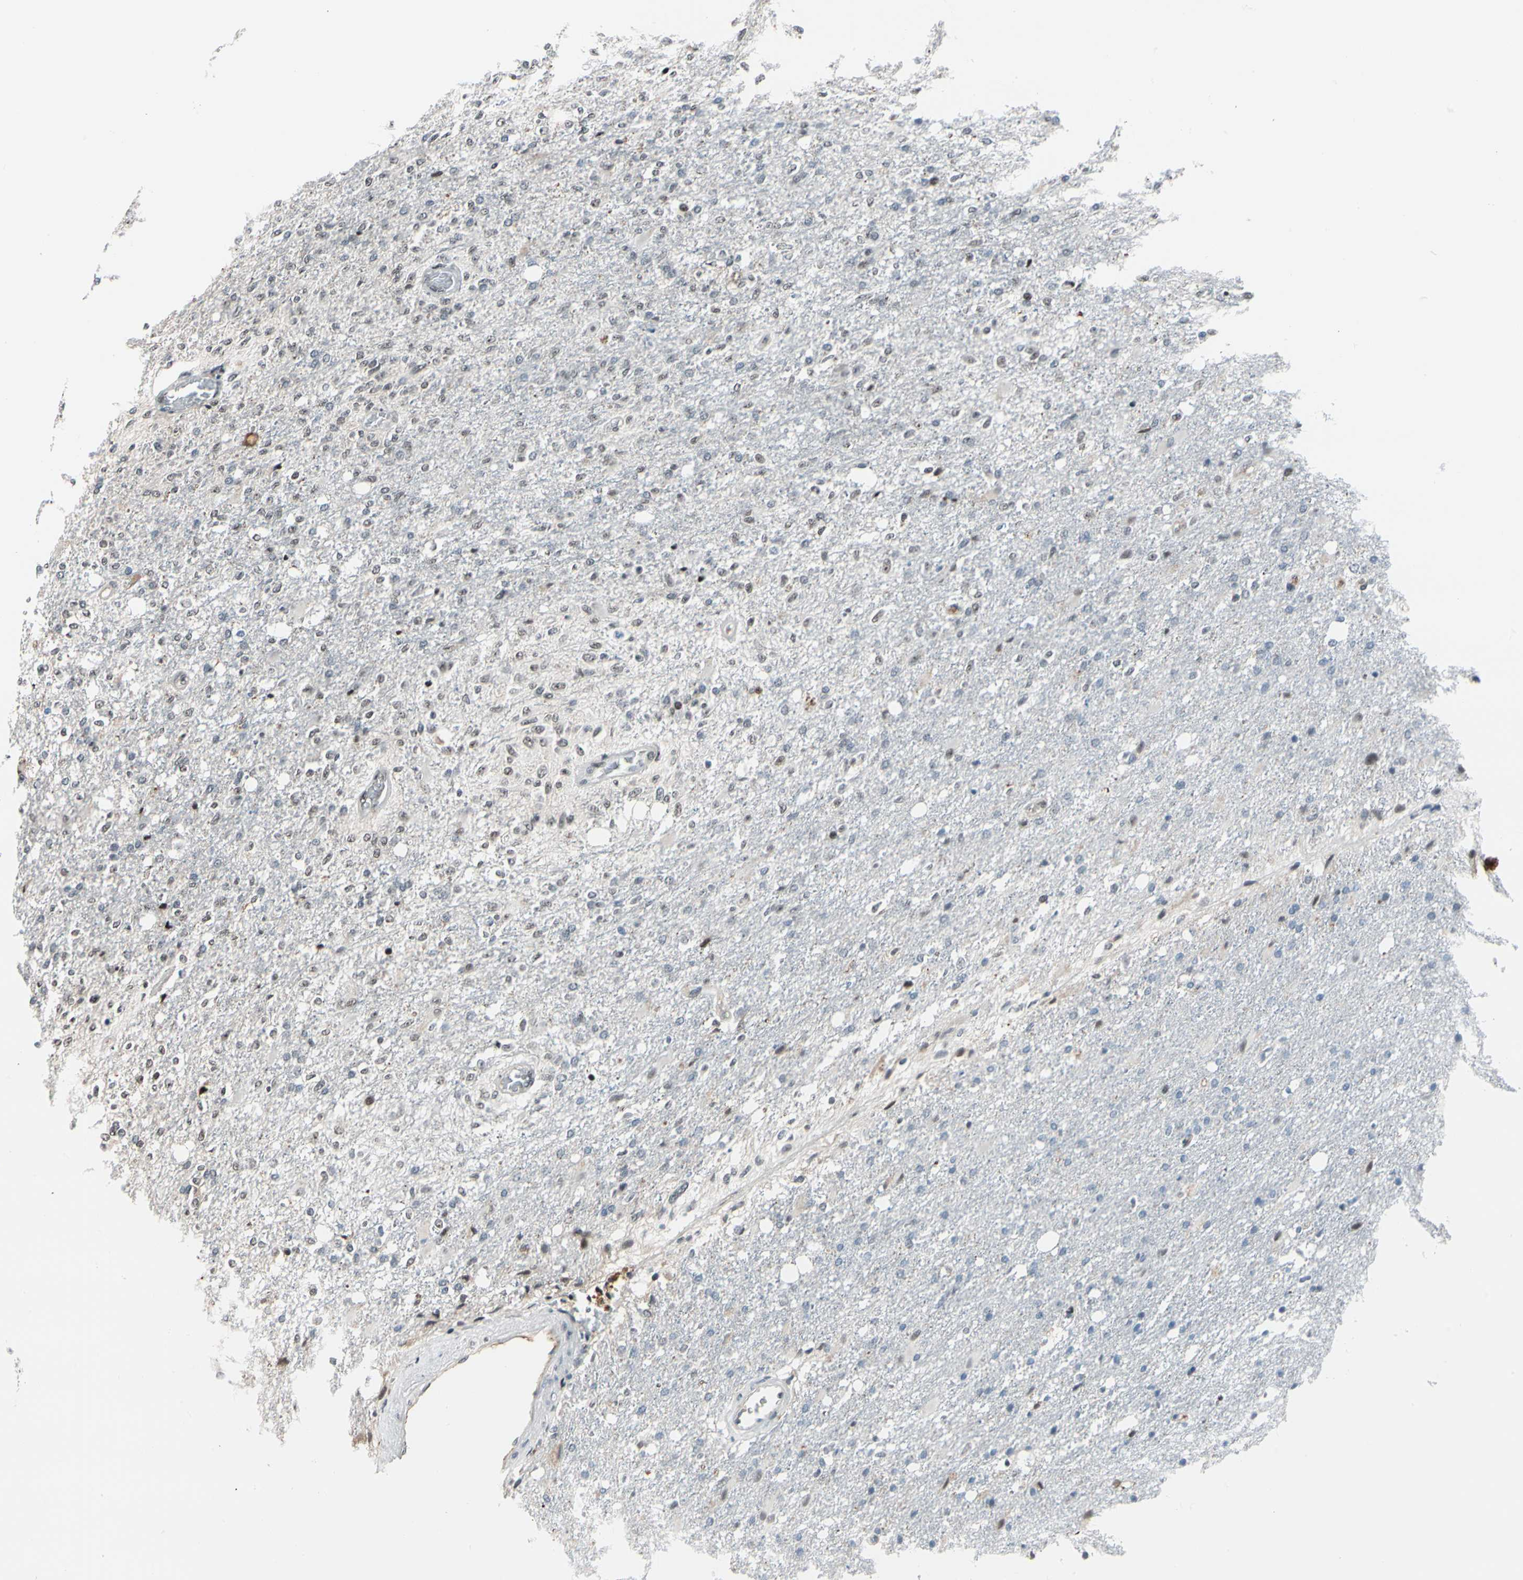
{"staining": {"intensity": "weak", "quantity": "<25%", "location": "nuclear"}, "tissue": "glioma", "cell_type": "Tumor cells", "image_type": "cancer", "snomed": [{"axis": "morphology", "description": "Normal tissue, NOS"}, {"axis": "morphology", "description": "Glioma, malignant, High grade"}, {"axis": "topography", "description": "Cerebral cortex"}], "caption": "Tumor cells are negative for brown protein staining in glioma.", "gene": "FOXO3", "patient": {"sex": "male", "age": 77}}